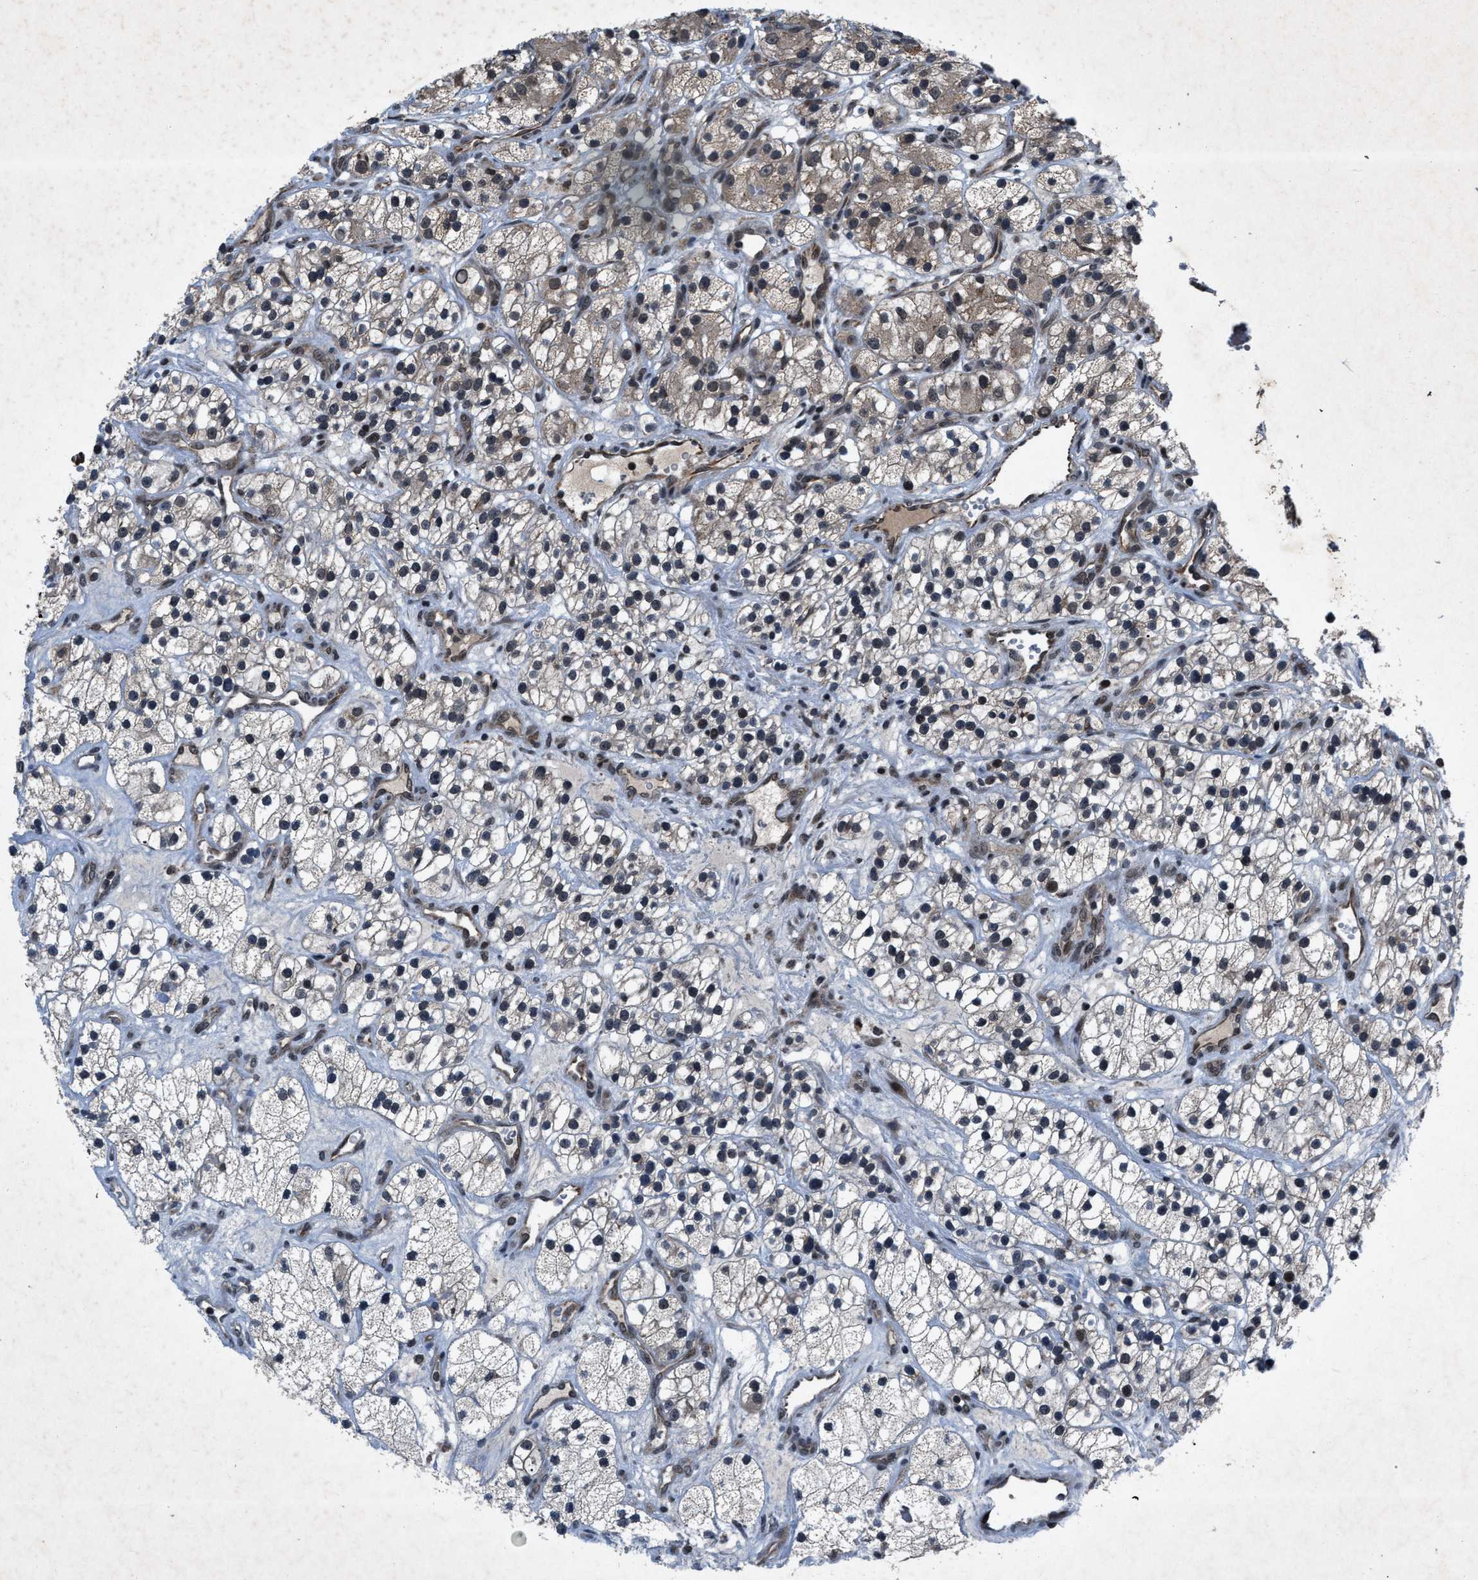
{"staining": {"intensity": "weak", "quantity": "25%-75%", "location": "cytoplasmic/membranous"}, "tissue": "renal cancer", "cell_type": "Tumor cells", "image_type": "cancer", "snomed": [{"axis": "morphology", "description": "Adenocarcinoma, NOS"}, {"axis": "topography", "description": "Kidney"}], "caption": "This photomicrograph exhibits immunohistochemistry (IHC) staining of human renal adenocarcinoma, with low weak cytoplasmic/membranous staining in about 25%-75% of tumor cells.", "gene": "ZNHIT1", "patient": {"sex": "female", "age": 57}}